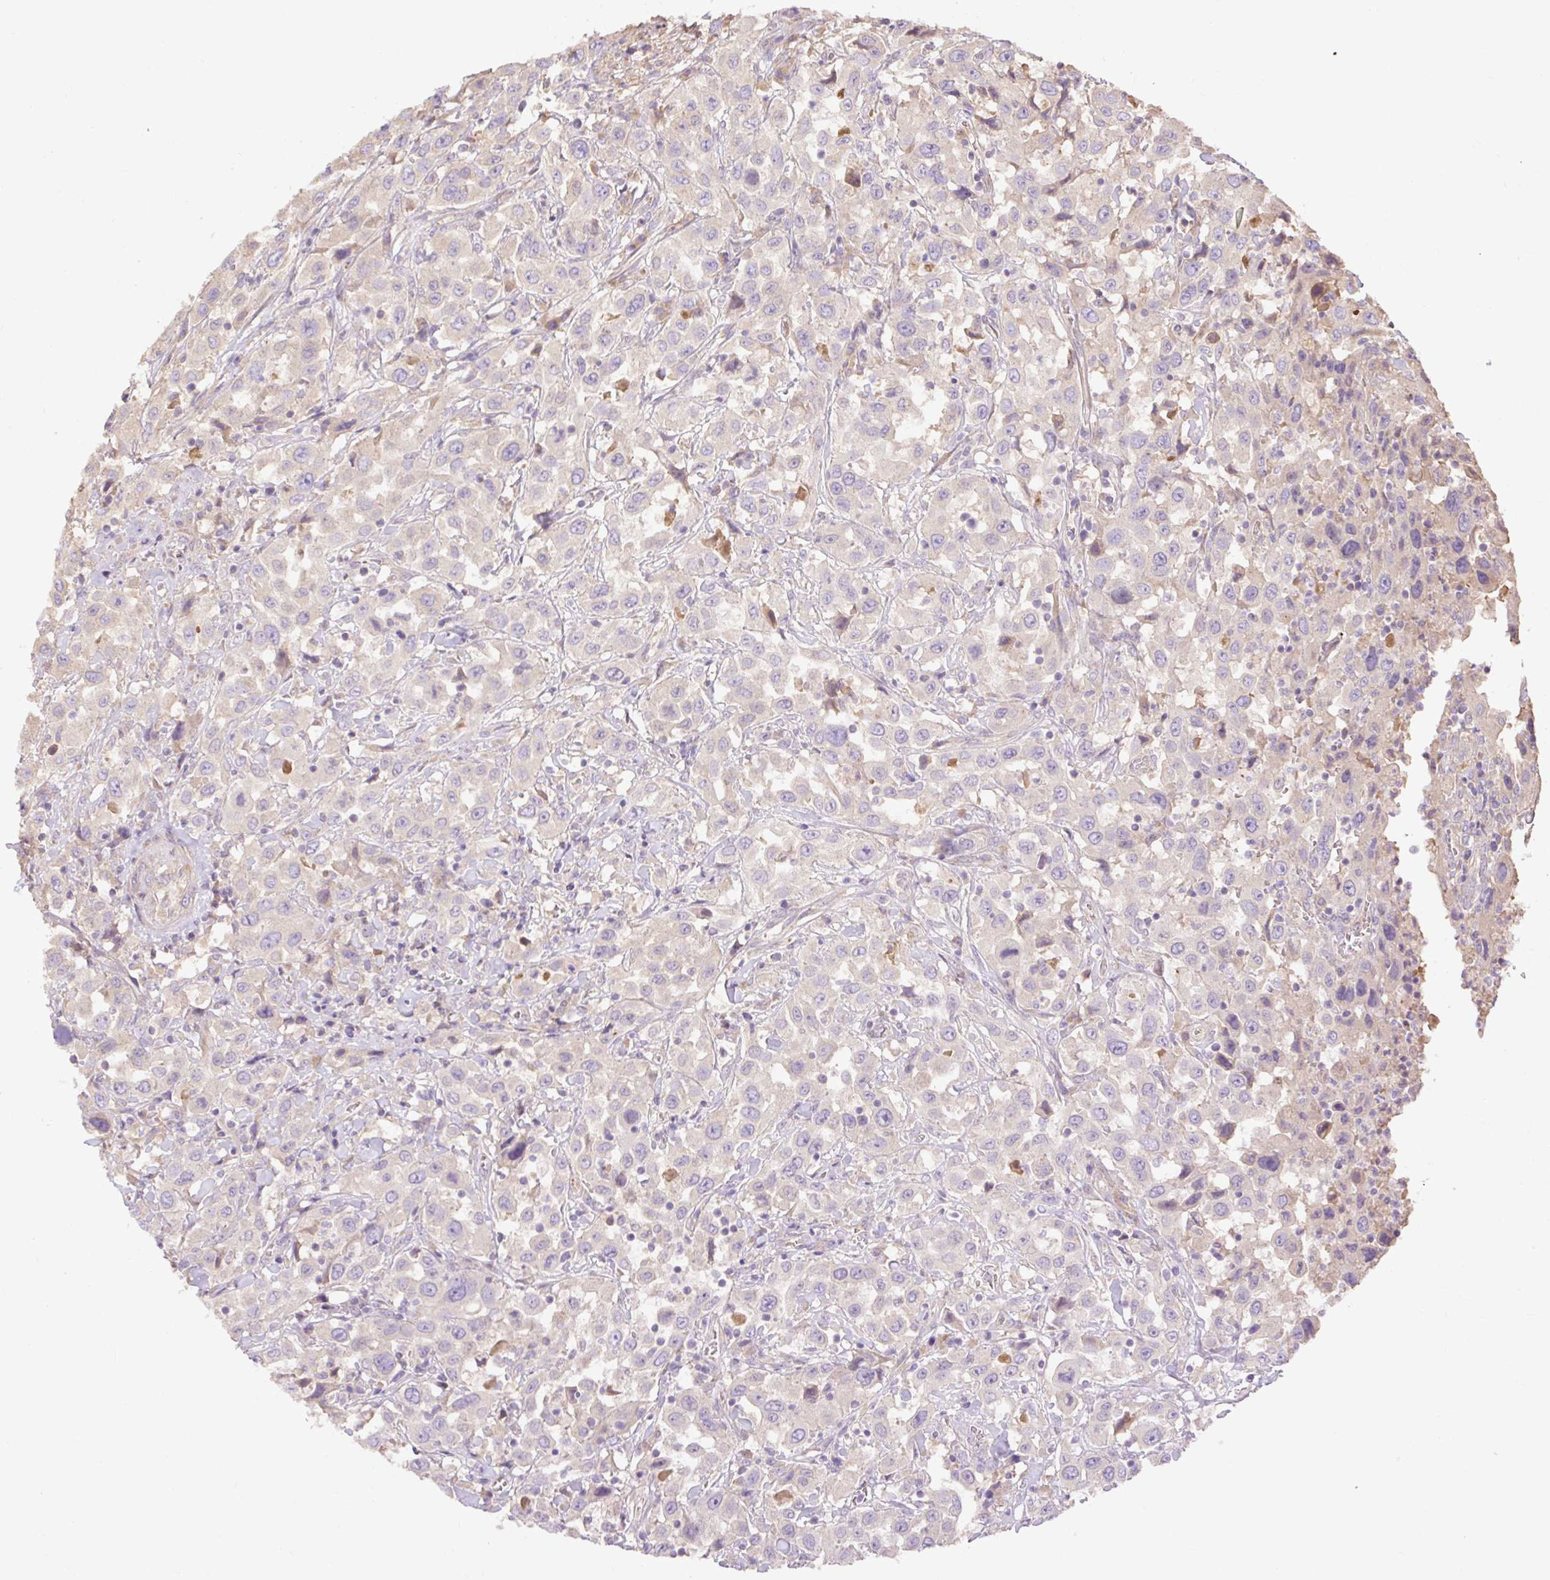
{"staining": {"intensity": "negative", "quantity": "none", "location": "none"}, "tissue": "urothelial cancer", "cell_type": "Tumor cells", "image_type": "cancer", "snomed": [{"axis": "morphology", "description": "Urothelial carcinoma, High grade"}, {"axis": "topography", "description": "Urinary bladder"}], "caption": "Human high-grade urothelial carcinoma stained for a protein using IHC demonstrates no positivity in tumor cells.", "gene": "DESI1", "patient": {"sex": "male", "age": 61}}